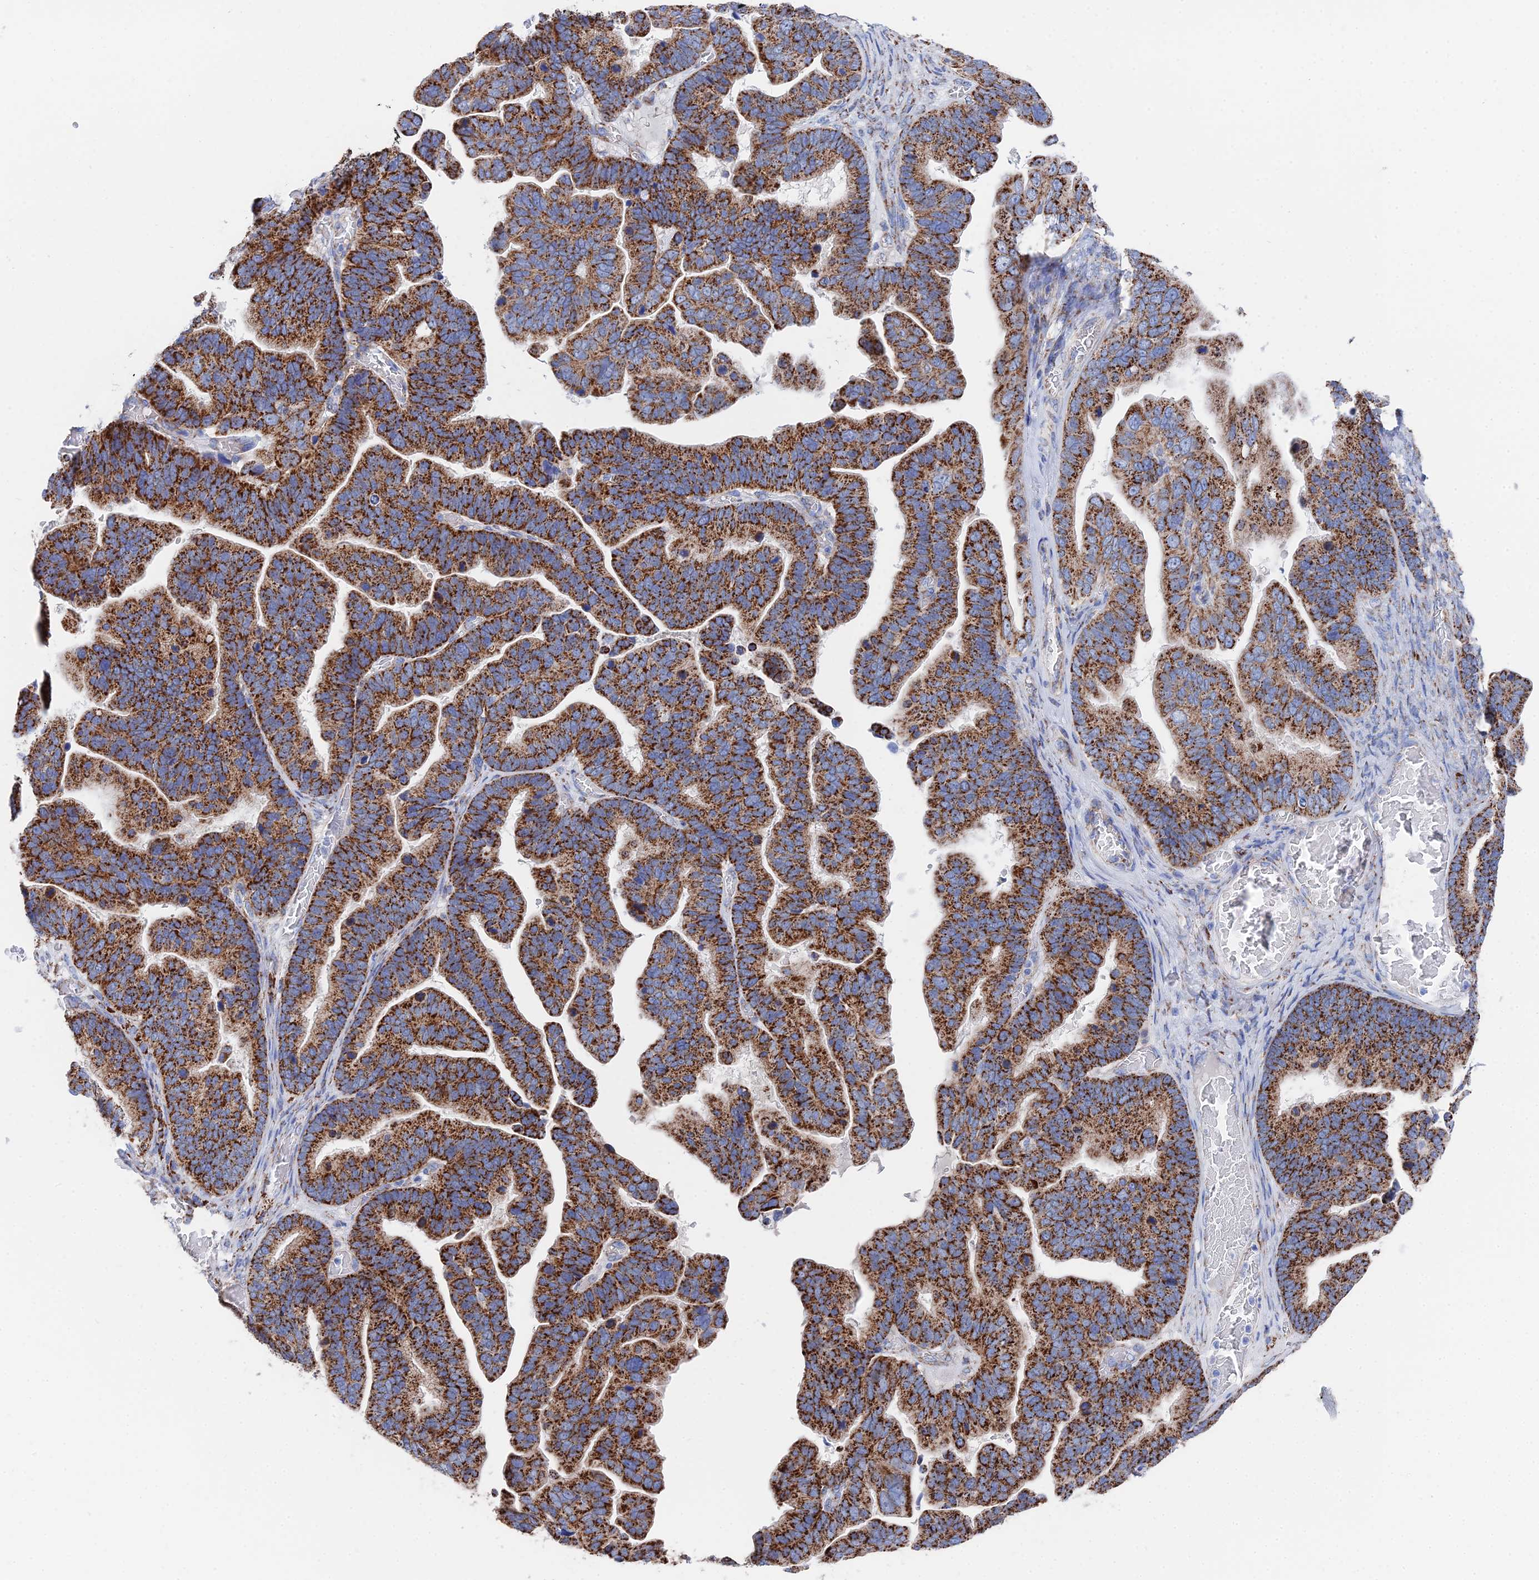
{"staining": {"intensity": "strong", "quantity": ">75%", "location": "cytoplasmic/membranous"}, "tissue": "ovarian cancer", "cell_type": "Tumor cells", "image_type": "cancer", "snomed": [{"axis": "morphology", "description": "Cystadenocarcinoma, serous, NOS"}, {"axis": "topography", "description": "Ovary"}], "caption": "A high amount of strong cytoplasmic/membranous staining is identified in about >75% of tumor cells in ovarian cancer (serous cystadenocarcinoma) tissue.", "gene": "IFT80", "patient": {"sex": "female", "age": 56}}